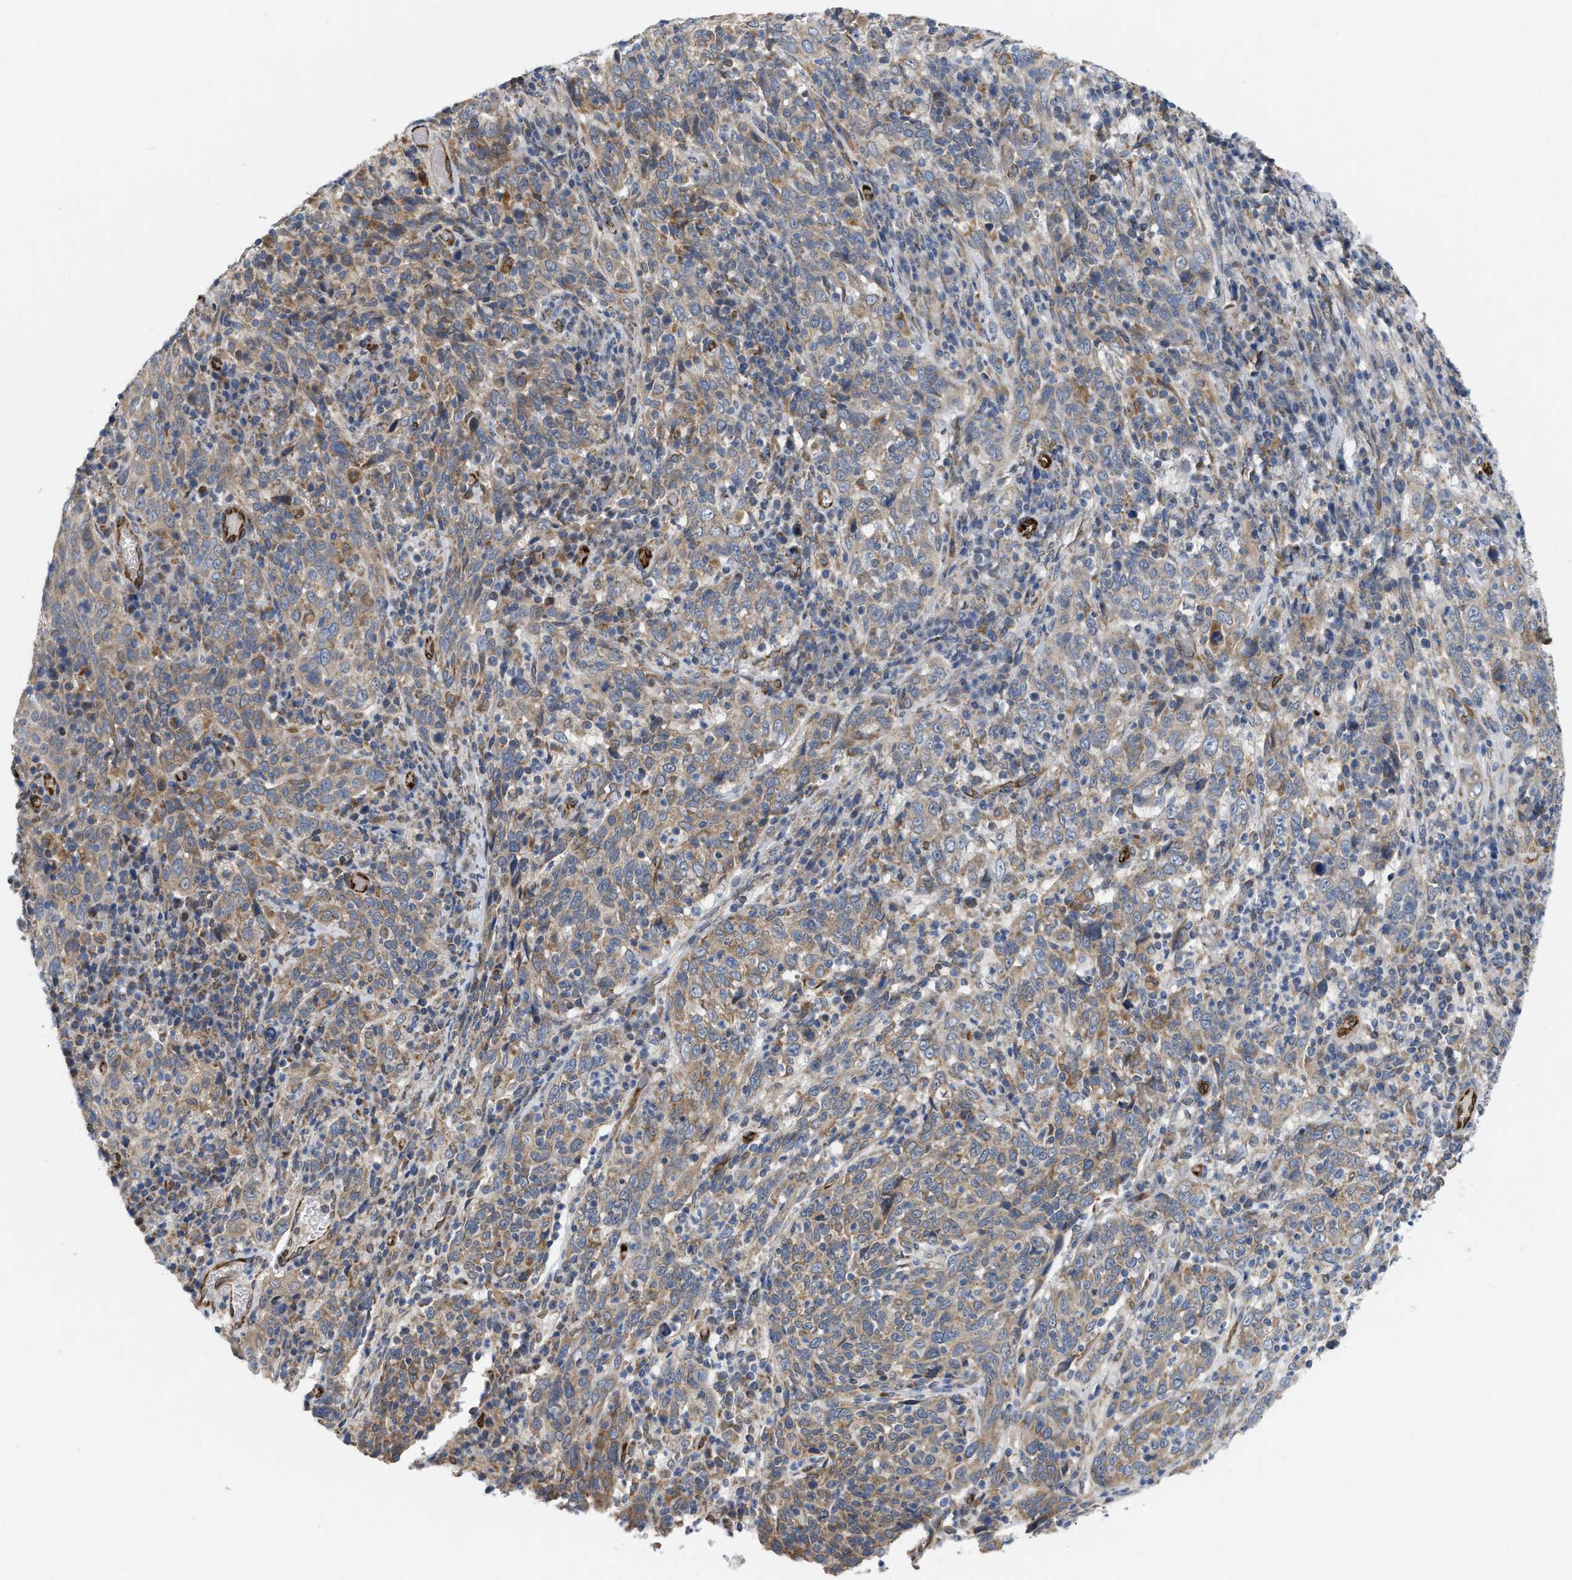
{"staining": {"intensity": "weak", "quantity": ">75%", "location": "cytoplasmic/membranous"}, "tissue": "cervical cancer", "cell_type": "Tumor cells", "image_type": "cancer", "snomed": [{"axis": "morphology", "description": "Squamous cell carcinoma, NOS"}, {"axis": "topography", "description": "Cervix"}], "caption": "Protein expression analysis of cervical cancer (squamous cell carcinoma) displays weak cytoplasmic/membranous staining in approximately >75% of tumor cells.", "gene": "EOGT", "patient": {"sex": "female", "age": 46}}